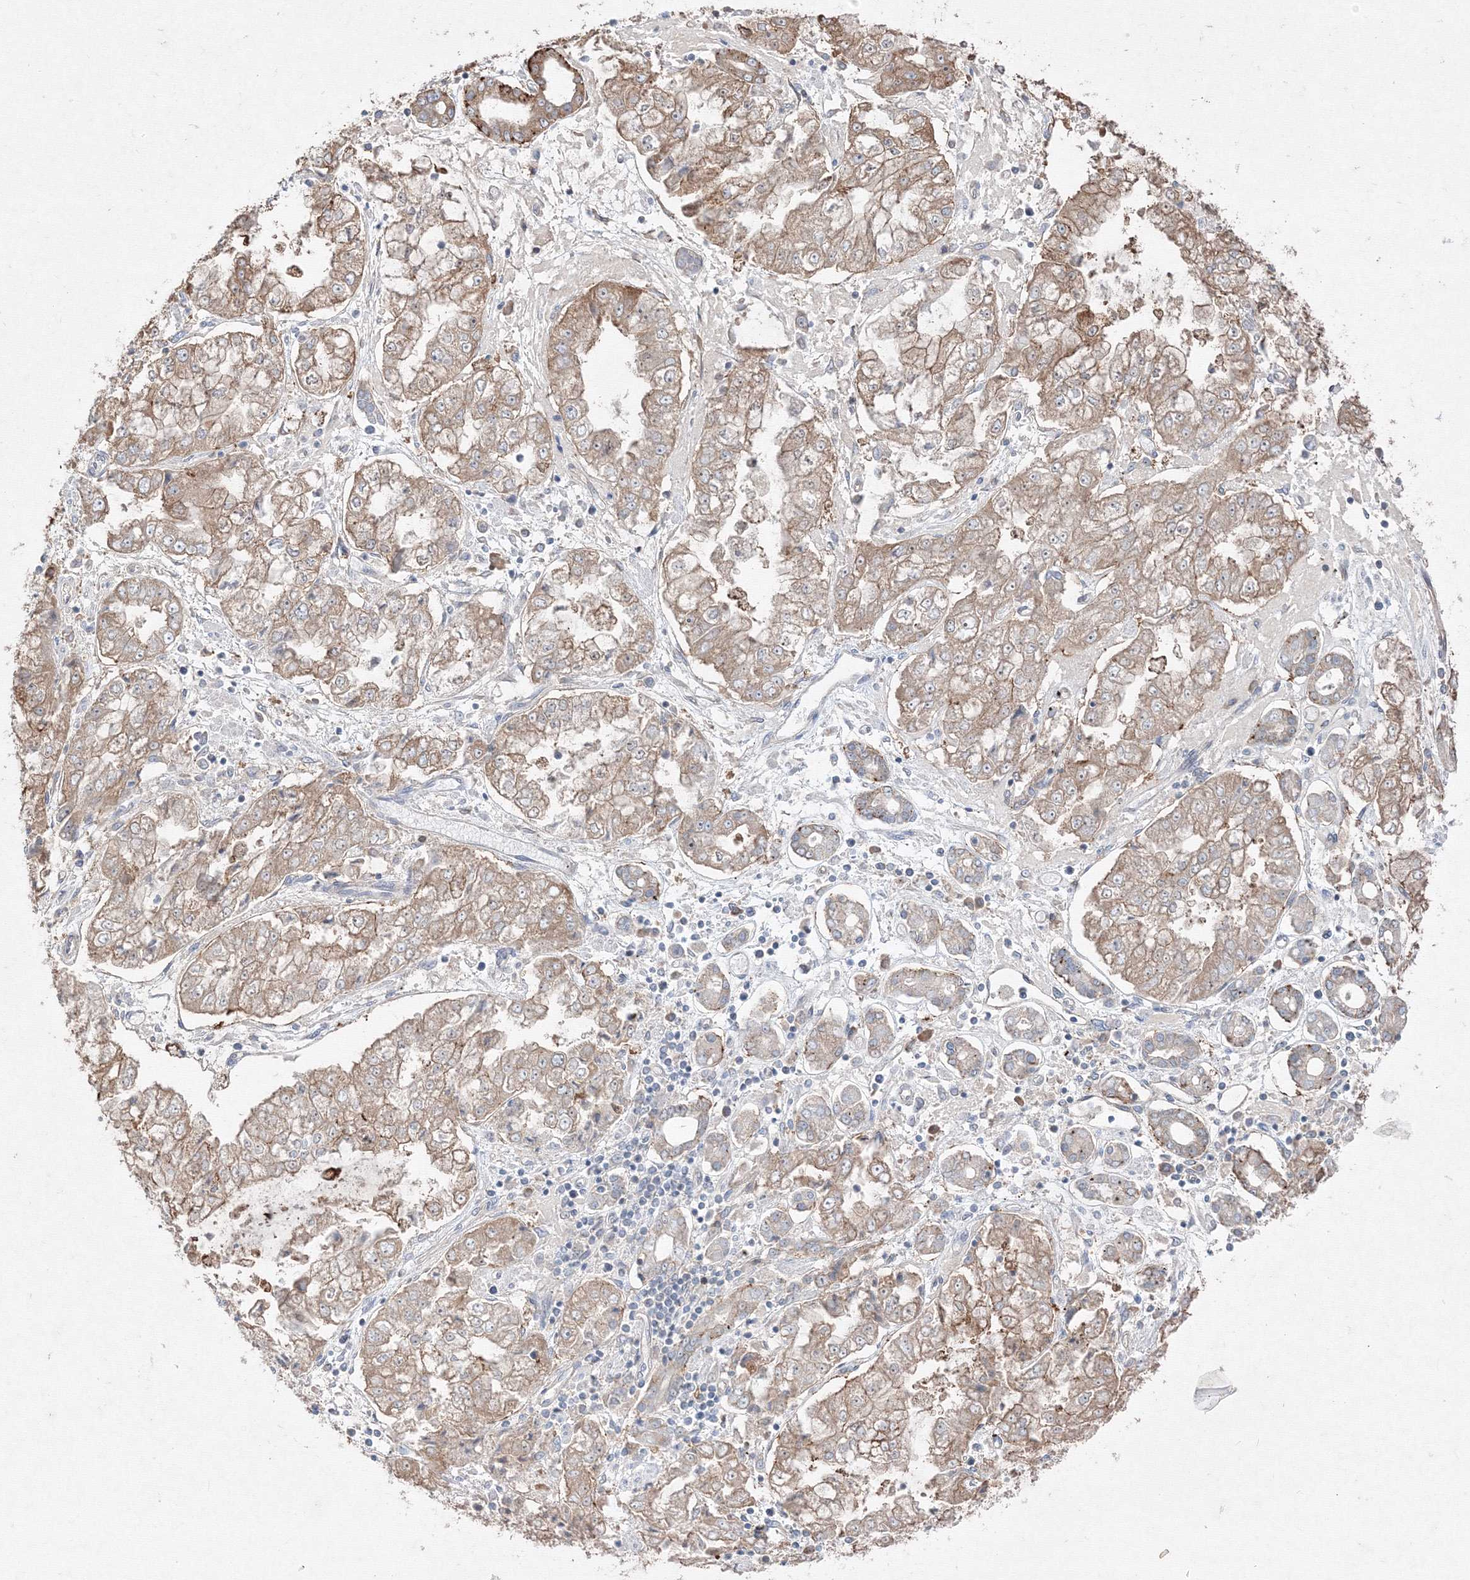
{"staining": {"intensity": "moderate", "quantity": ">75%", "location": "cytoplasmic/membranous"}, "tissue": "stomach cancer", "cell_type": "Tumor cells", "image_type": "cancer", "snomed": [{"axis": "morphology", "description": "Adenocarcinoma, NOS"}, {"axis": "topography", "description": "Stomach"}], "caption": "A brown stain highlights moderate cytoplasmic/membranous expression of a protein in adenocarcinoma (stomach) tumor cells.", "gene": "FBXL8", "patient": {"sex": "male", "age": 76}}